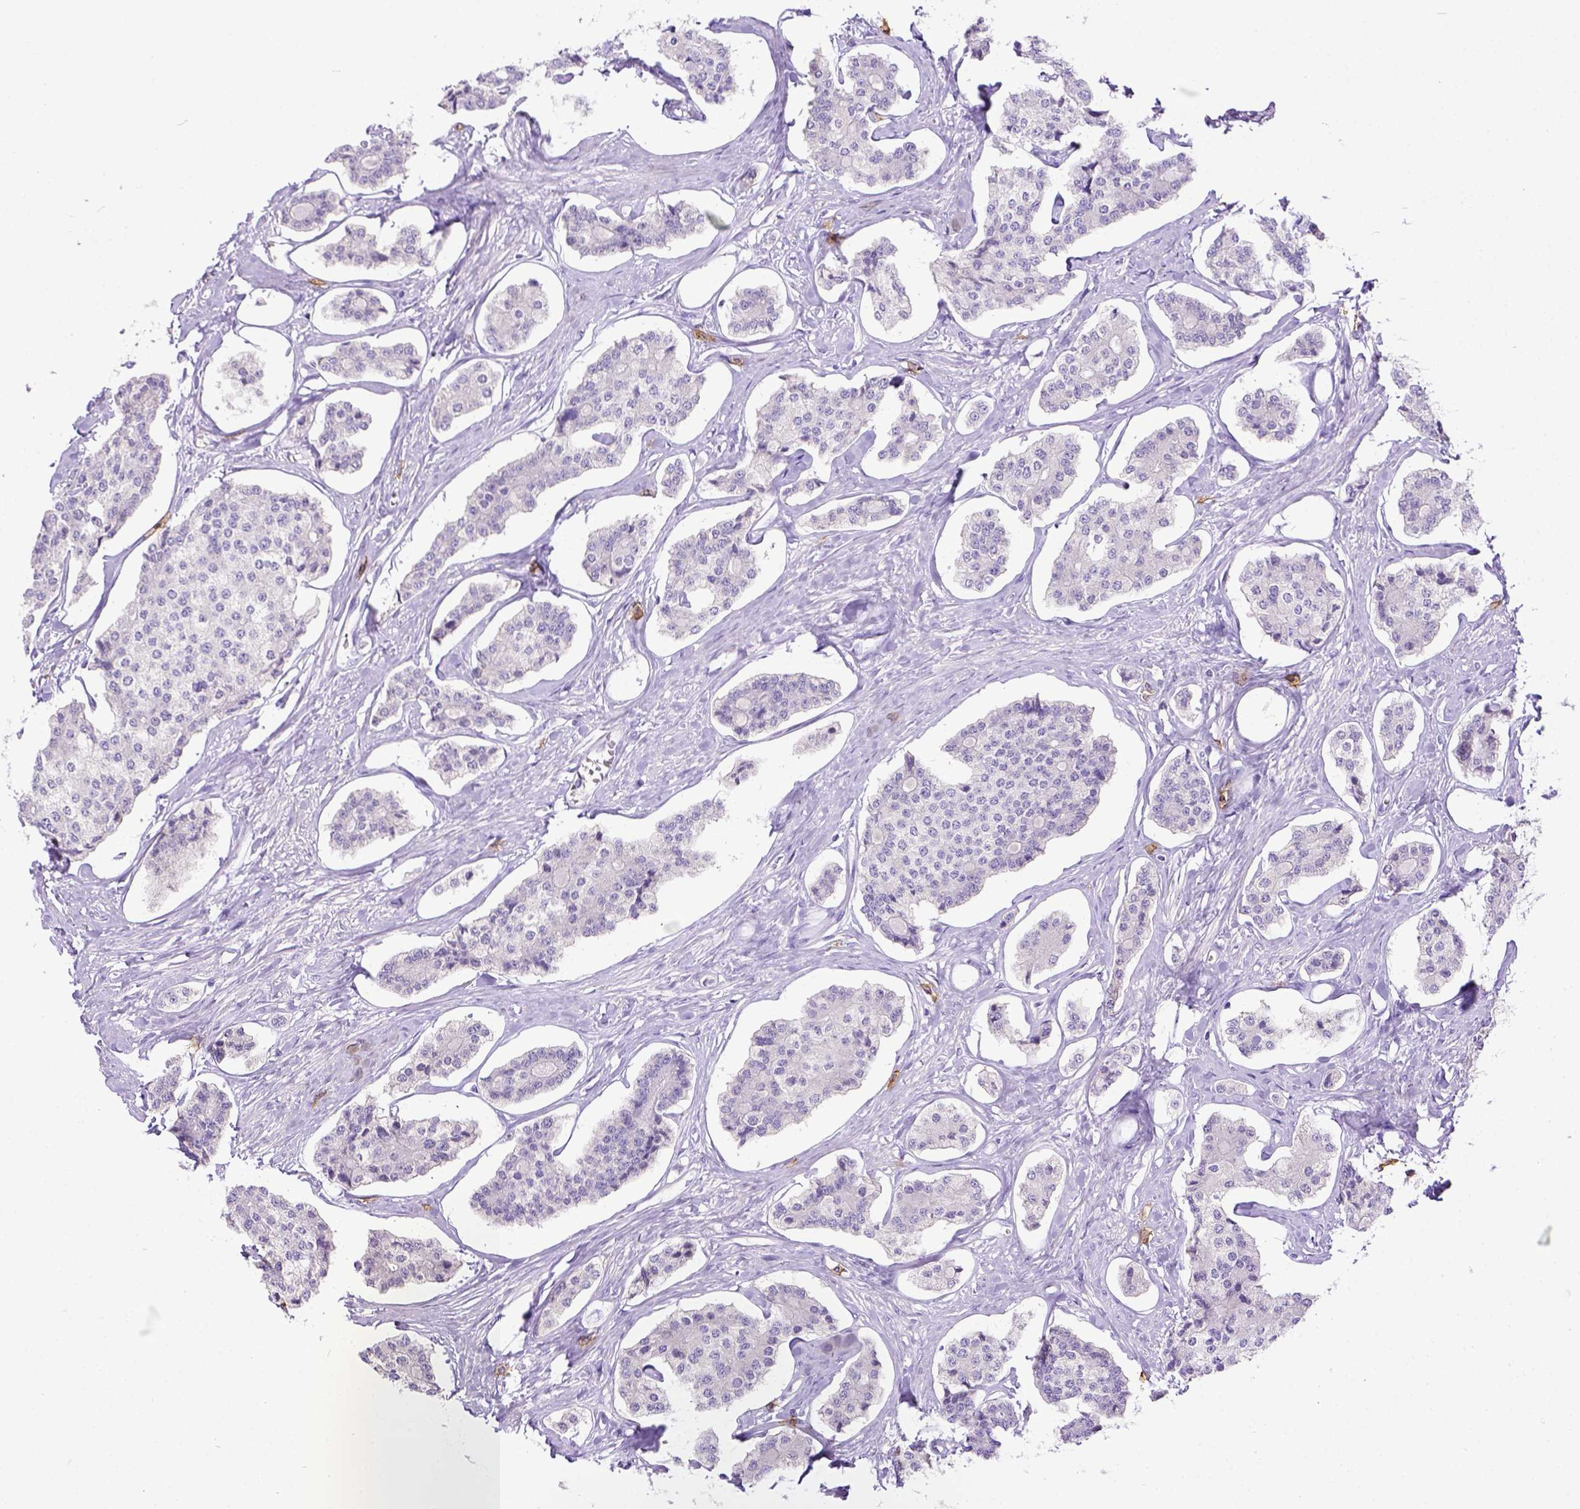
{"staining": {"intensity": "negative", "quantity": "none", "location": "none"}, "tissue": "carcinoid", "cell_type": "Tumor cells", "image_type": "cancer", "snomed": [{"axis": "morphology", "description": "Carcinoid, malignant, NOS"}, {"axis": "topography", "description": "Small intestine"}], "caption": "This is an immunohistochemistry image of malignant carcinoid. There is no expression in tumor cells.", "gene": "KIT", "patient": {"sex": "female", "age": 65}}